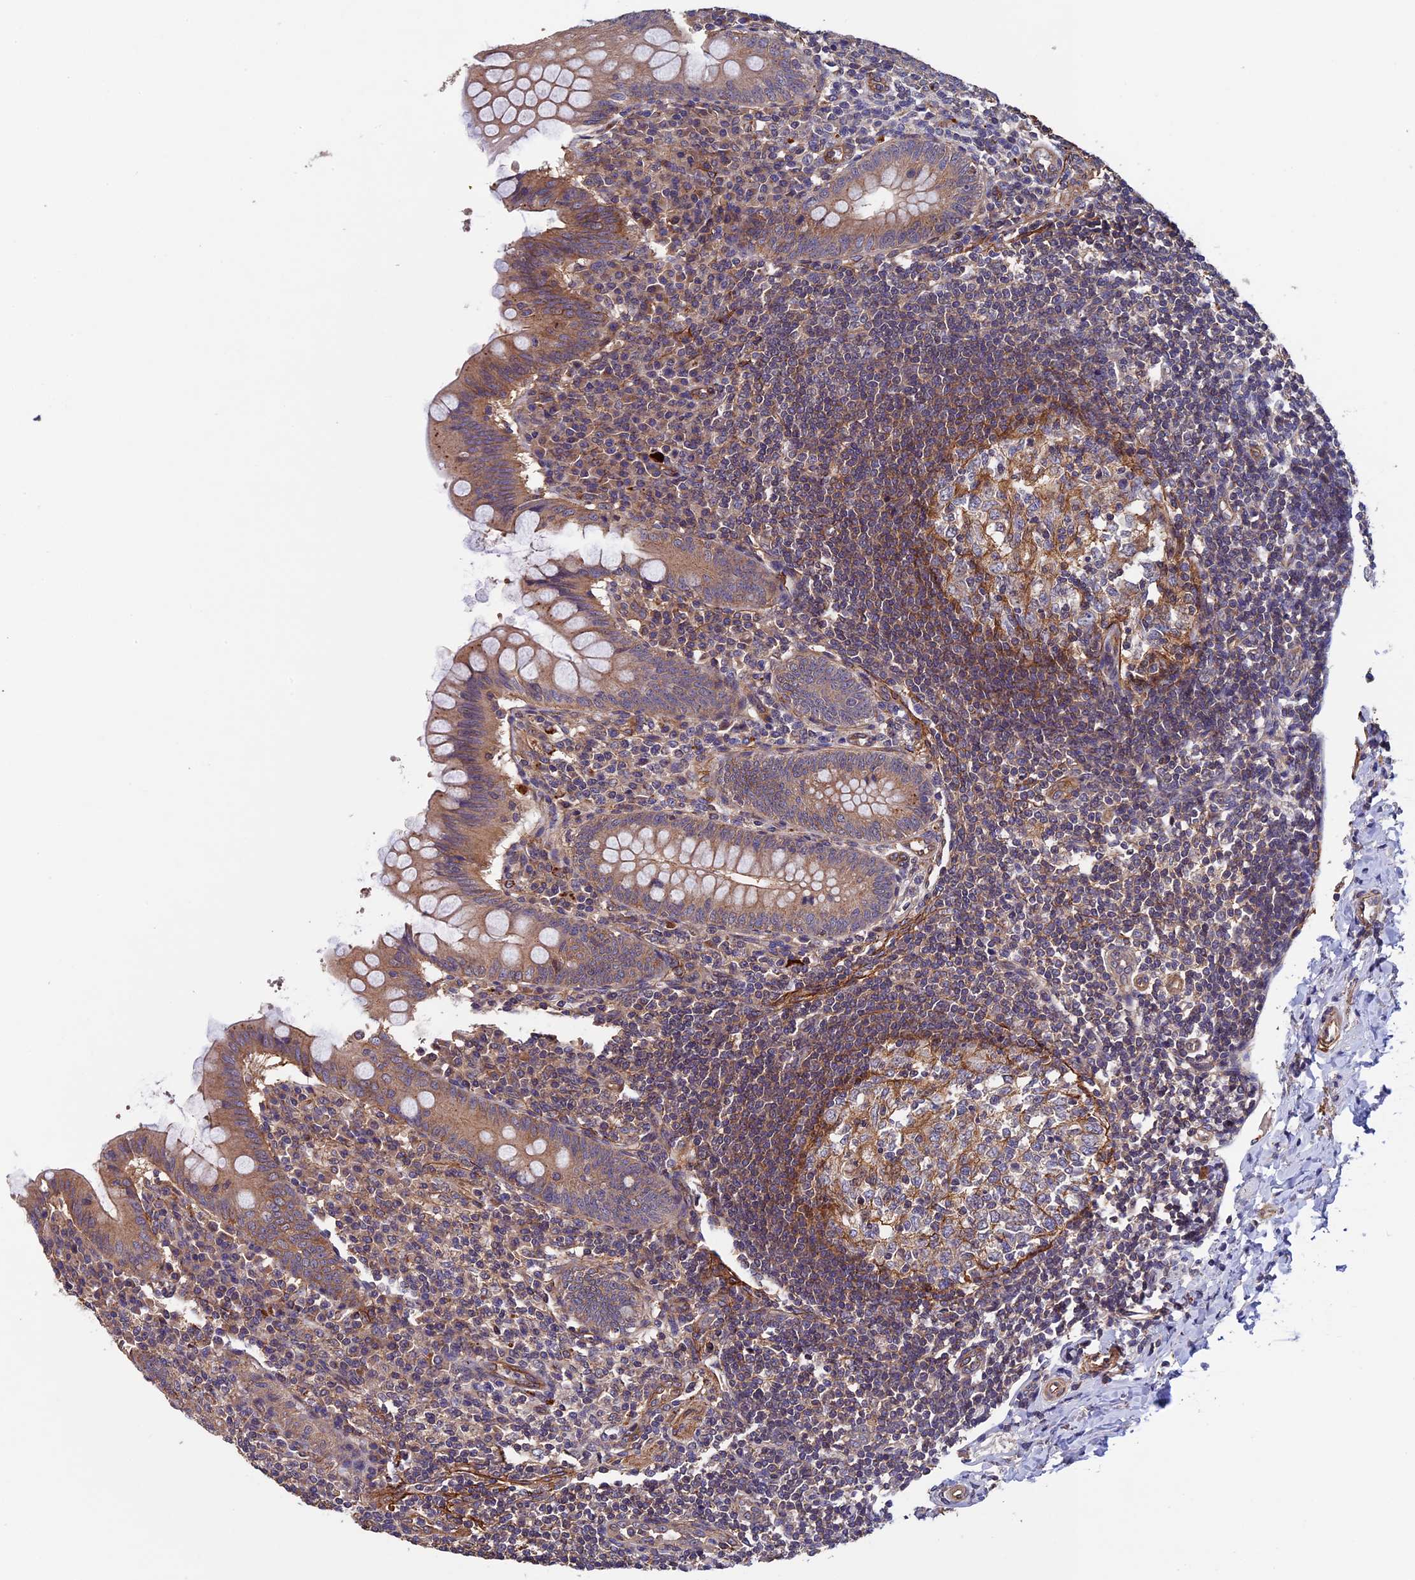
{"staining": {"intensity": "moderate", "quantity": ">75%", "location": "cytoplasmic/membranous"}, "tissue": "appendix", "cell_type": "Glandular cells", "image_type": "normal", "snomed": [{"axis": "morphology", "description": "Normal tissue, NOS"}, {"axis": "topography", "description": "Appendix"}], "caption": "Immunohistochemistry histopathology image of unremarkable appendix stained for a protein (brown), which displays medium levels of moderate cytoplasmic/membranous positivity in about >75% of glandular cells.", "gene": "SLC9A5", "patient": {"sex": "female", "age": 33}}